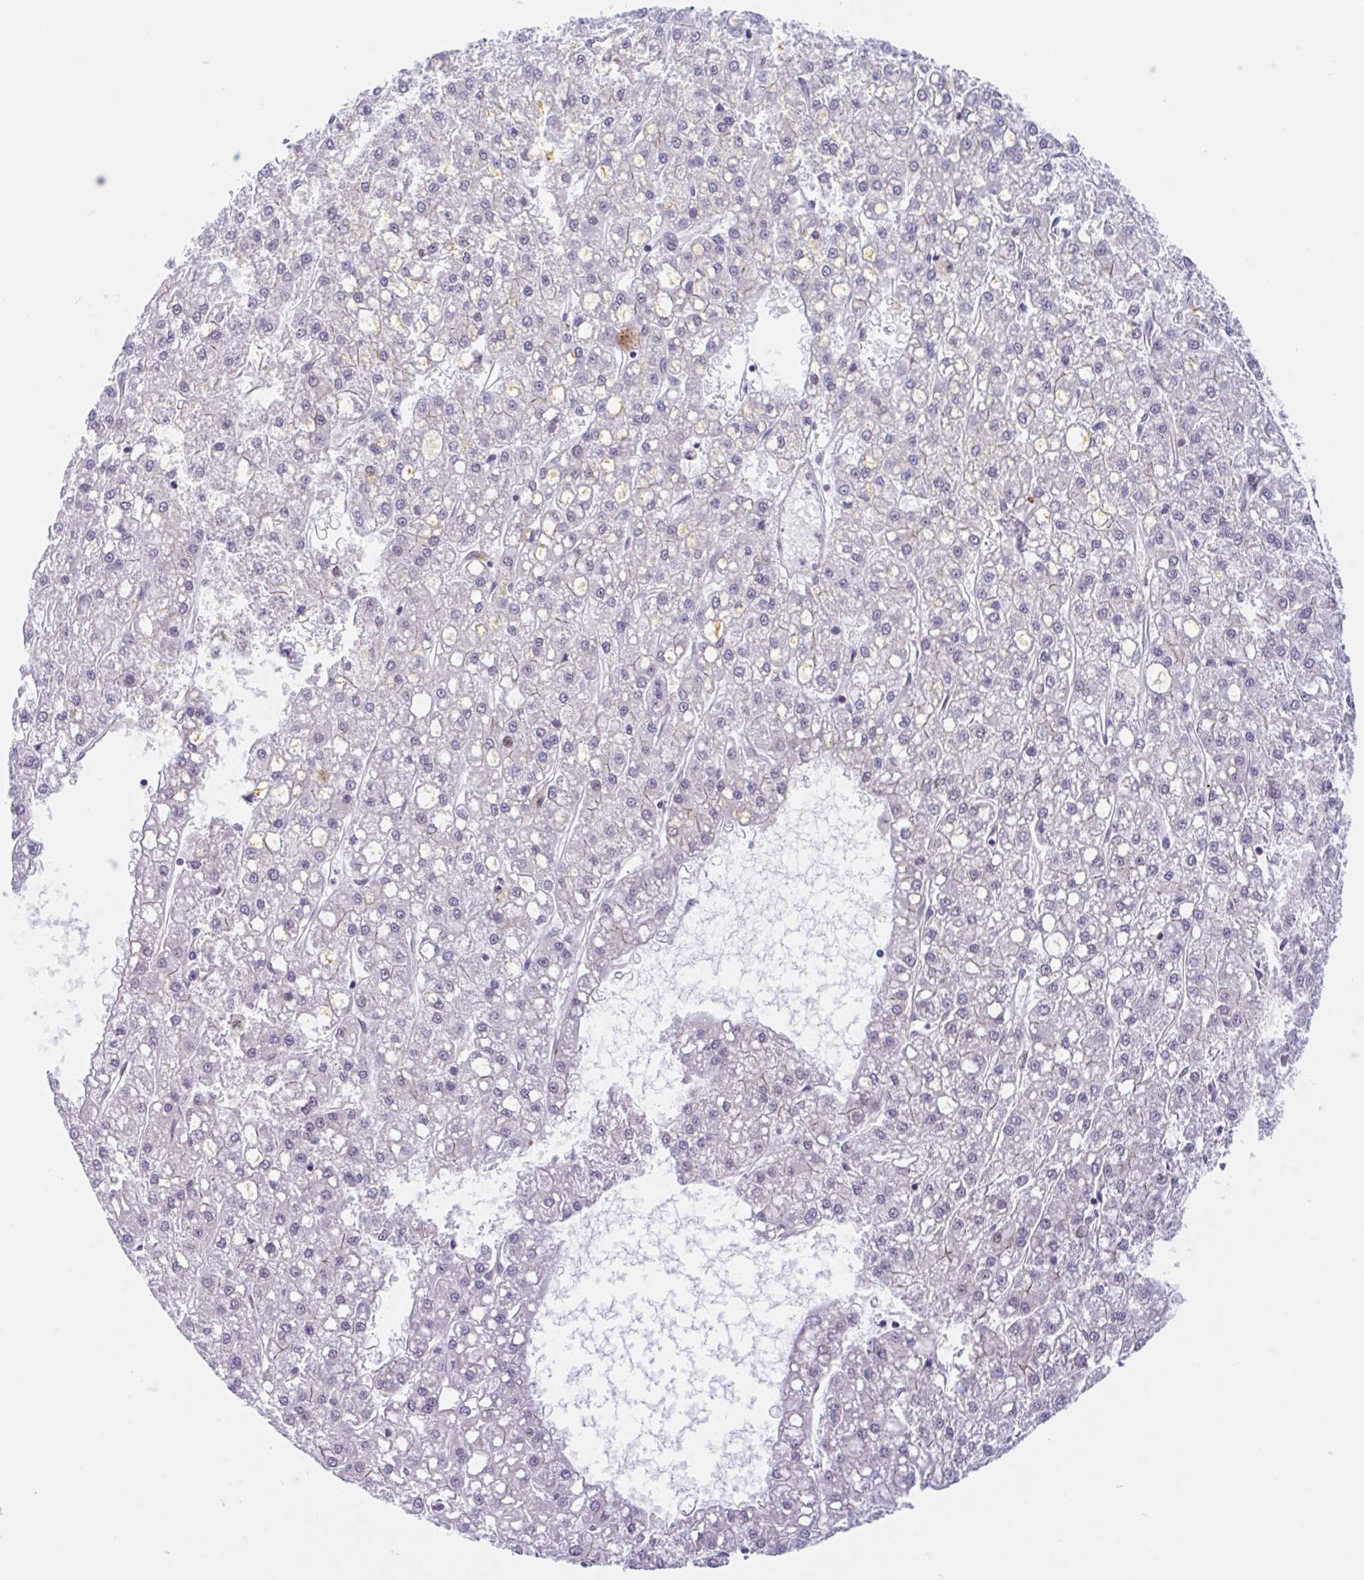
{"staining": {"intensity": "negative", "quantity": "none", "location": "none"}, "tissue": "liver cancer", "cell_type": "Tumor cells", "image_type": "cancer", "snomed": [{"axis": "morphology", "description": "Carcinoma, Hepatocellular, NOS"}, {"axis": "topography", "description": "Liver"}], "caption": "Liver cancer stained for a protein using immunohistochemistry reveals no staining tumor cells.", "gene": "TMEM86A", "patient": {"sex": "male", "age": 67}}